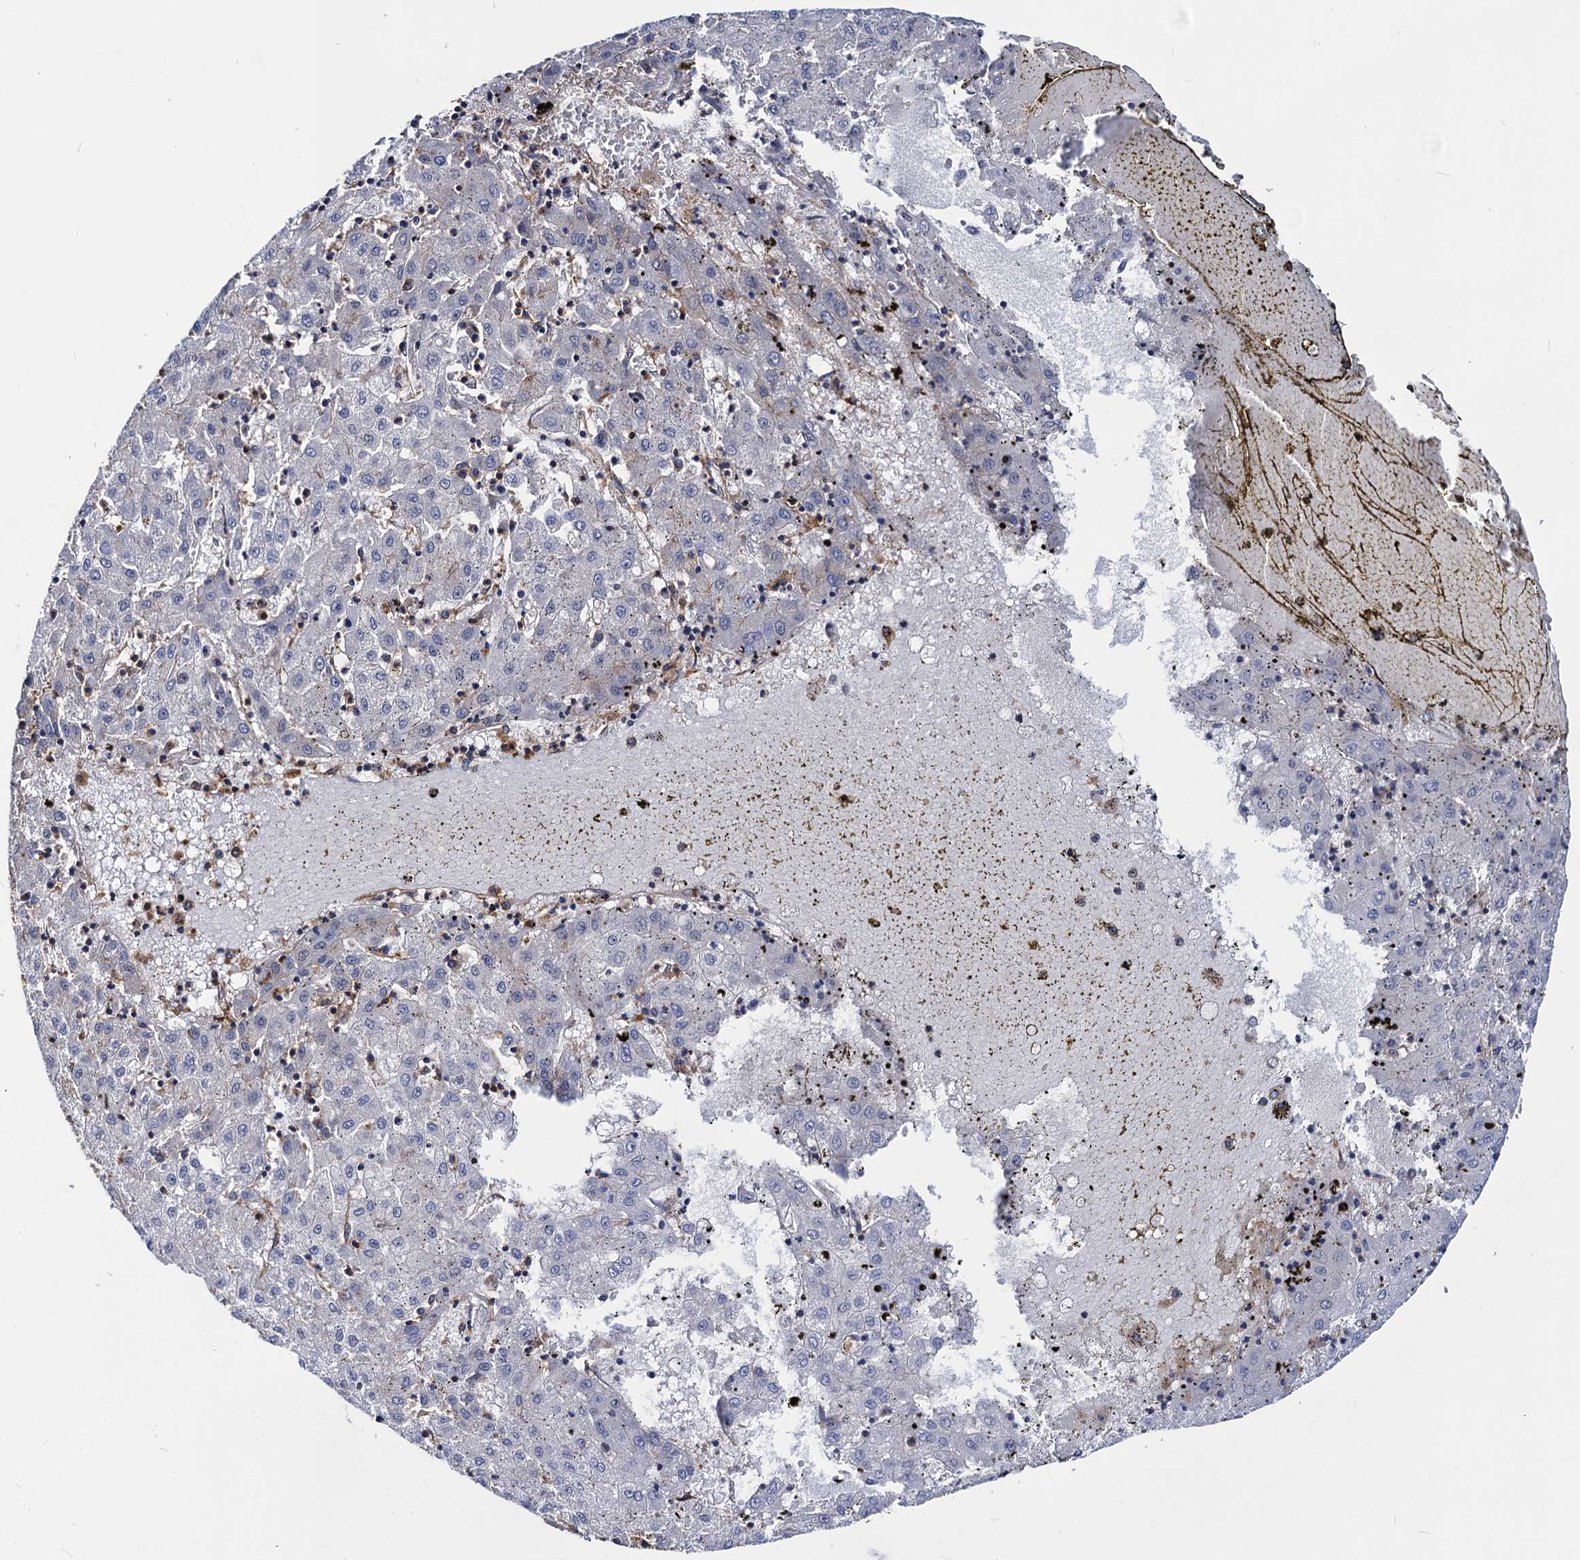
{"staining": {"intensity": "negative", "quantity": "none", "location": "none"}, "tissue": "liver cancer", "cell_type": "Tumor cells", "image_type": "cancer", "snomed": [{"axis": "morphology", "description": "Carcinoma, Hepatocellular, NOS"}, {"axis": "topography", "description": "Liver"}], "caption": "The immunohistochemistry micrograph has no significant expression in tumor cells of liver hepatocellular carcinoma tissue. (DAB immunohistochemistry (IHC), high magnification).", "gene": "DYDC1", "patient": {"sex": "male", "age": 72}}